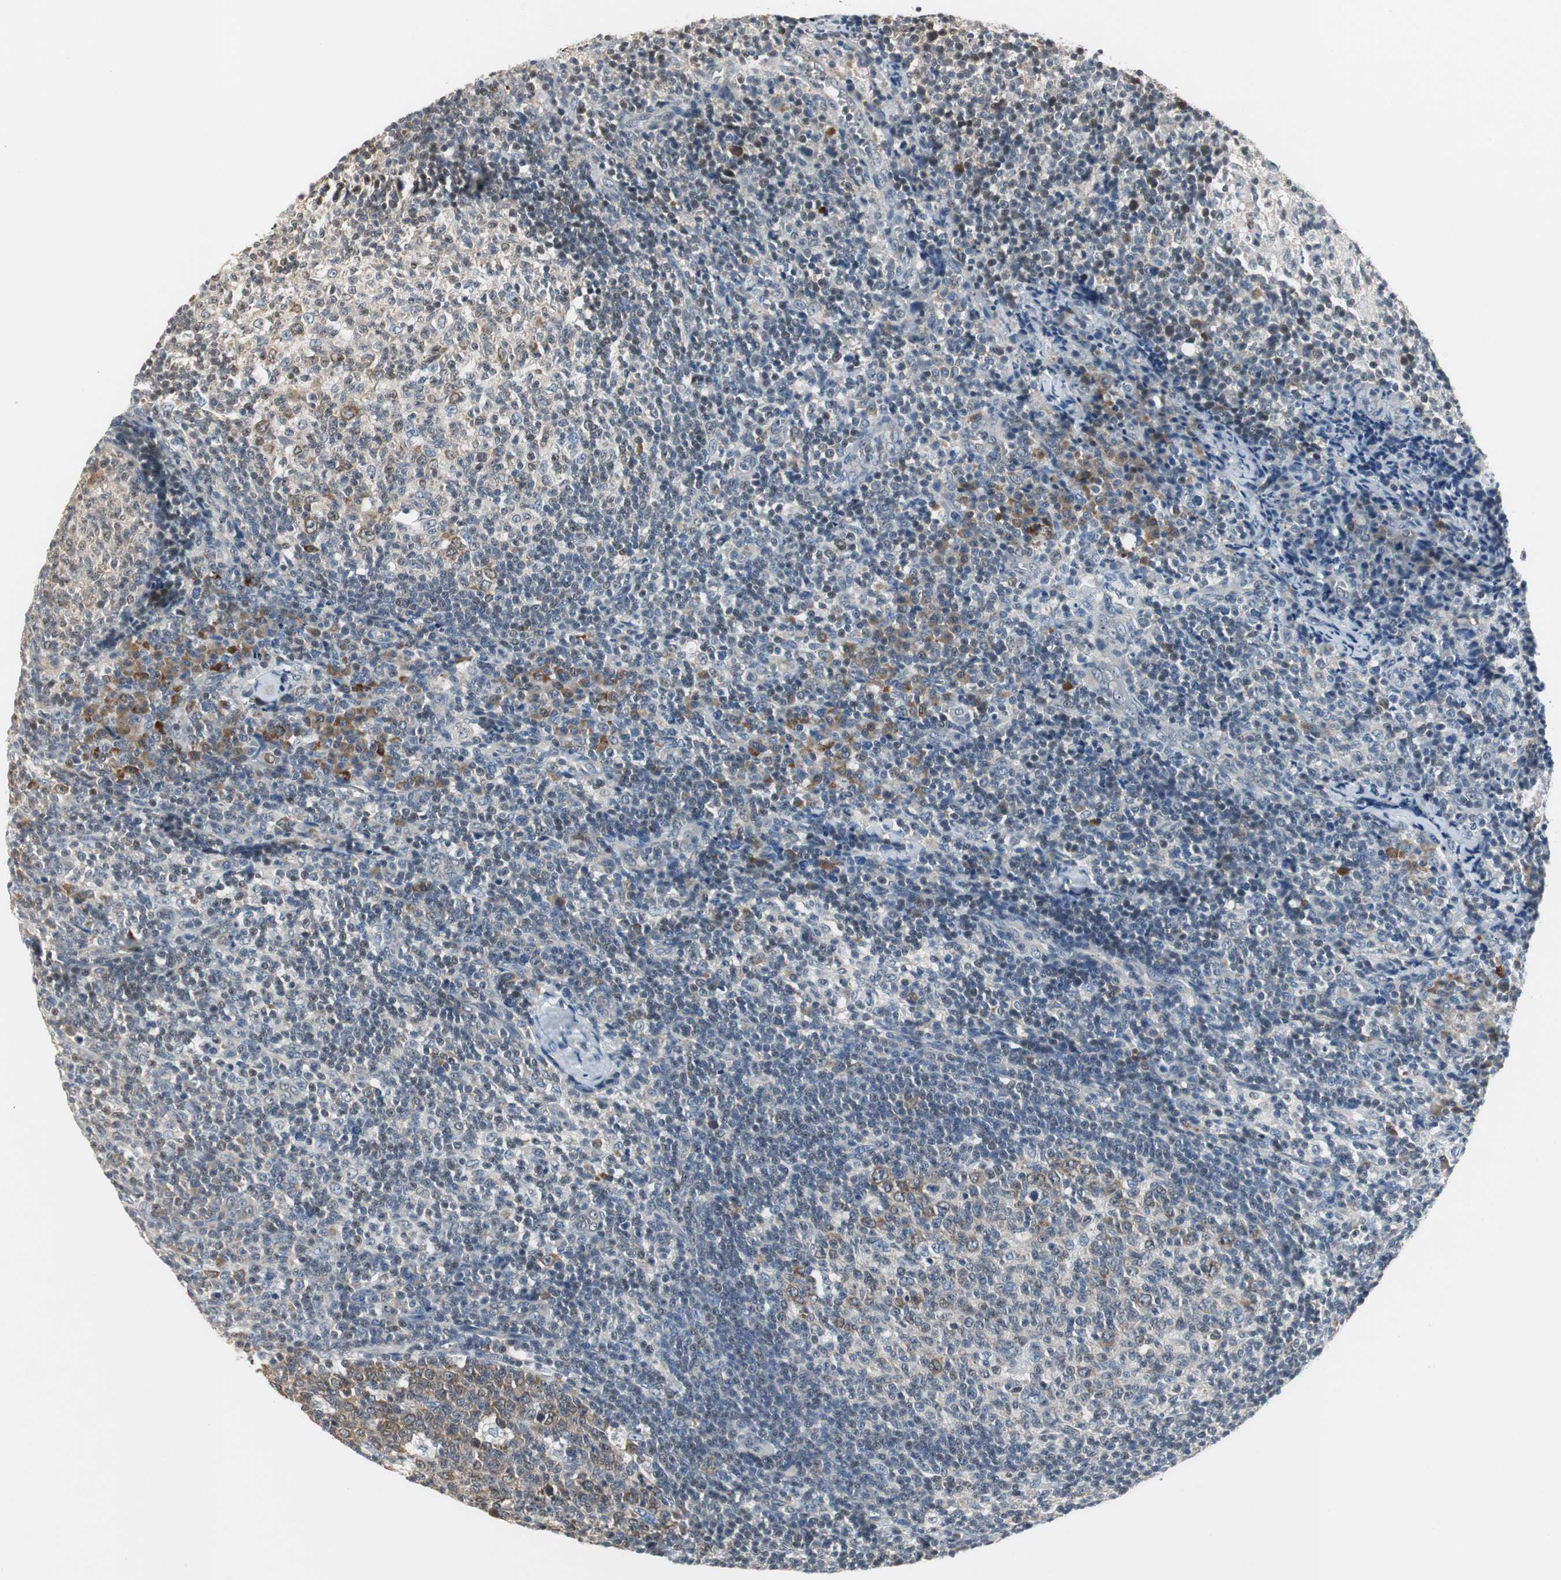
{"staining": {"intensity": "moderate", "quantity": ">75%", "location": "cytoplasmic/membranous"}, "tissue": "lymph node", "cell_type": "Germinal center cells", "image_type": "normal", "snomed": [{"axis": "morphology", "description": "Normal tissue, NOS"}, {"axis": "morphology", "description": "Inflammation, NOS"}, {"axis": "topography", "description": "Lymph node"}], "caption": "High-power microscopy captured an immunohistochemistry (IHC) micrograph of normal lymph node, revealing moderate cytoplasmic/membranous positivity in about >75% of germinal center cells.", "gene": "CCT5", "patient": {"sex": "male", "age": 55}}